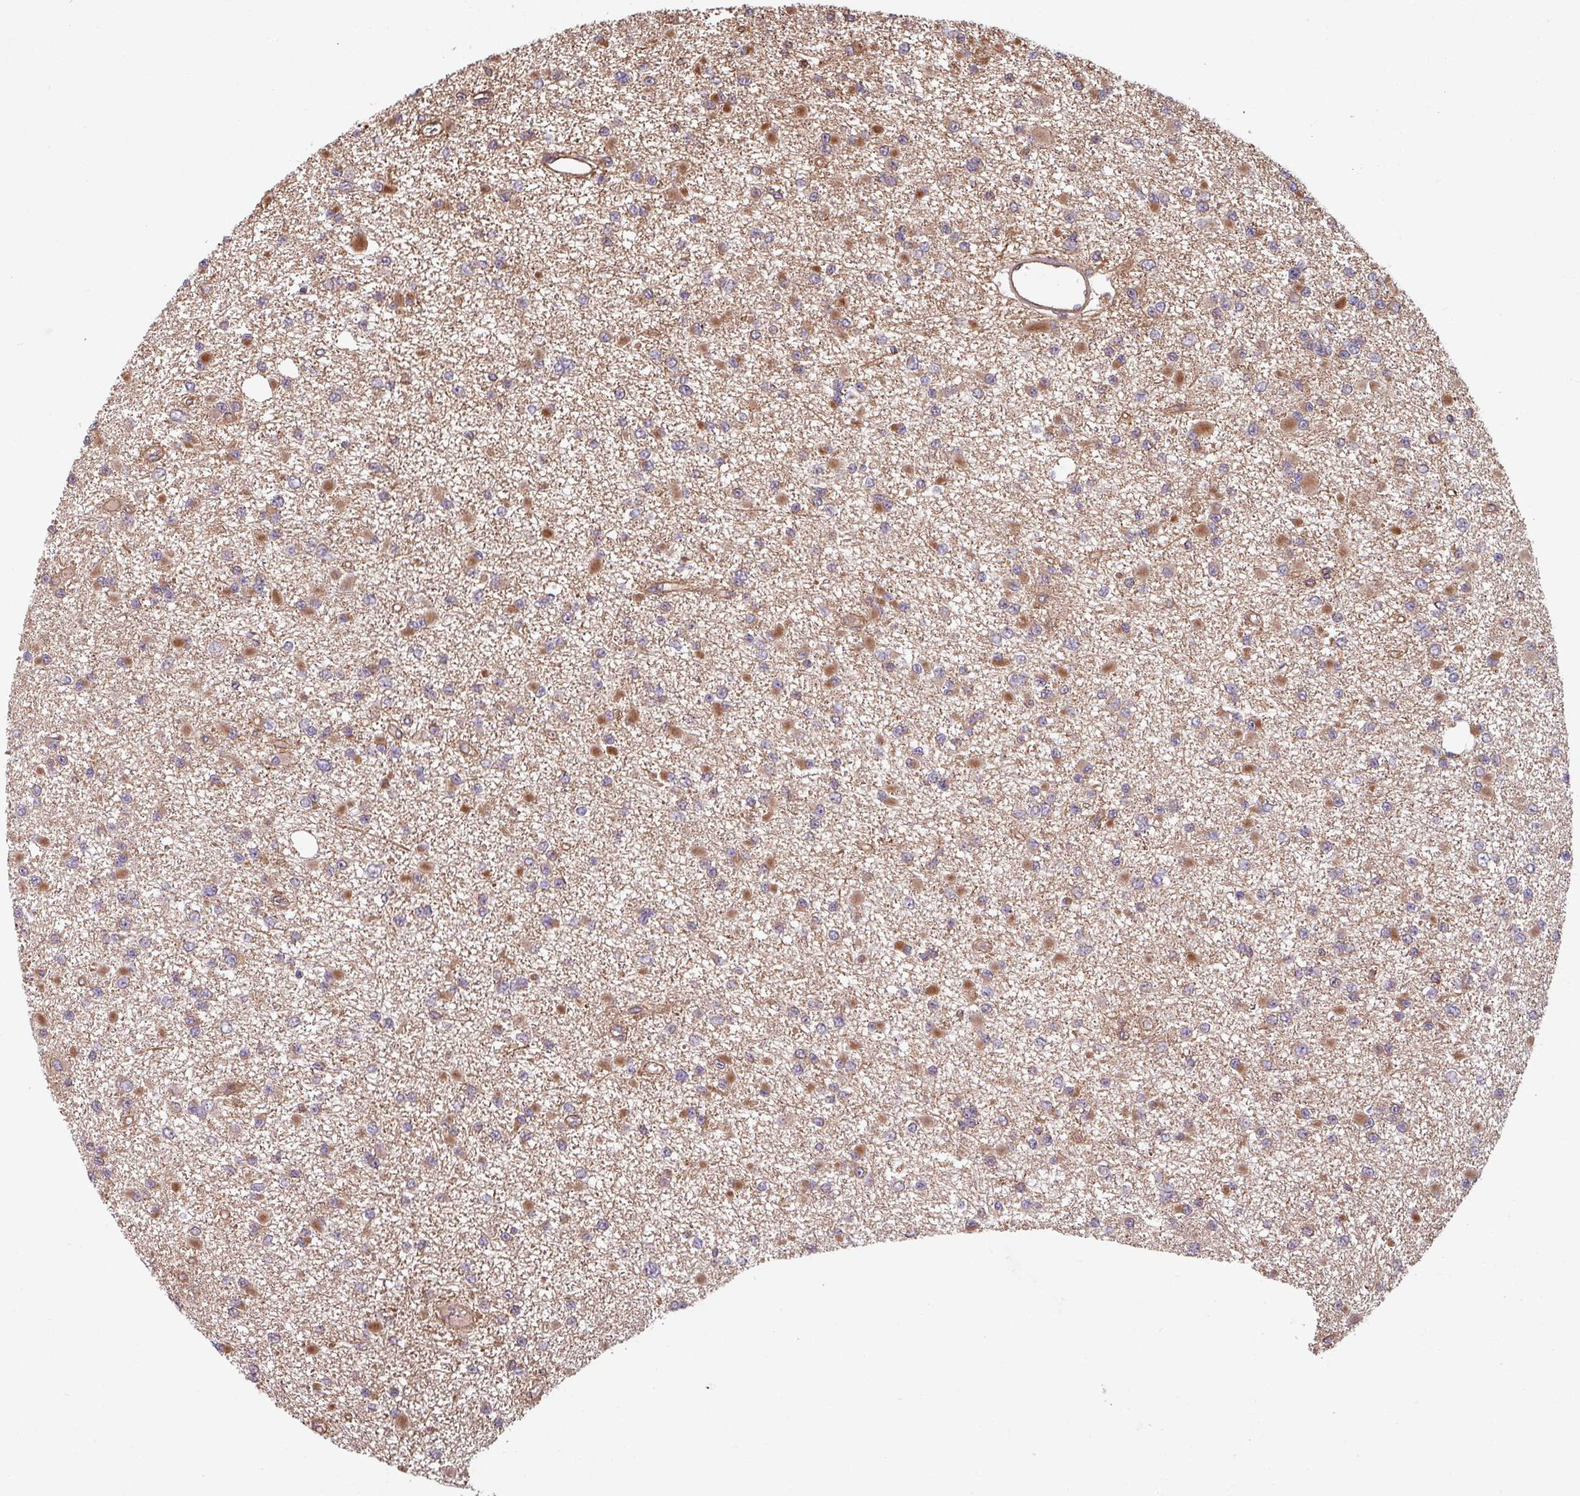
{"staining": {"intensity": "moderate", "quantity": ">75%", "location": "cytoplasmic/membranous"}, "tissue": "glioma", "cell_type": "Tumor cells", "image_type": "cancer", "snomed": [{"axis": "morphology", "description": "Glioma, malignant, Low grade"}, {"axis": "topography", "description": "Brain"}], "caption": "Immunohistochemistry (DAB (3,3'-diaminobenzidine)) staining of low-grade glioma (malignant) reveals moderate cytoplasmic/membranous protein expression in about >75% of tumor cells.", "gene": "EID1", "patient": {"sex": "female", "age": 22}}